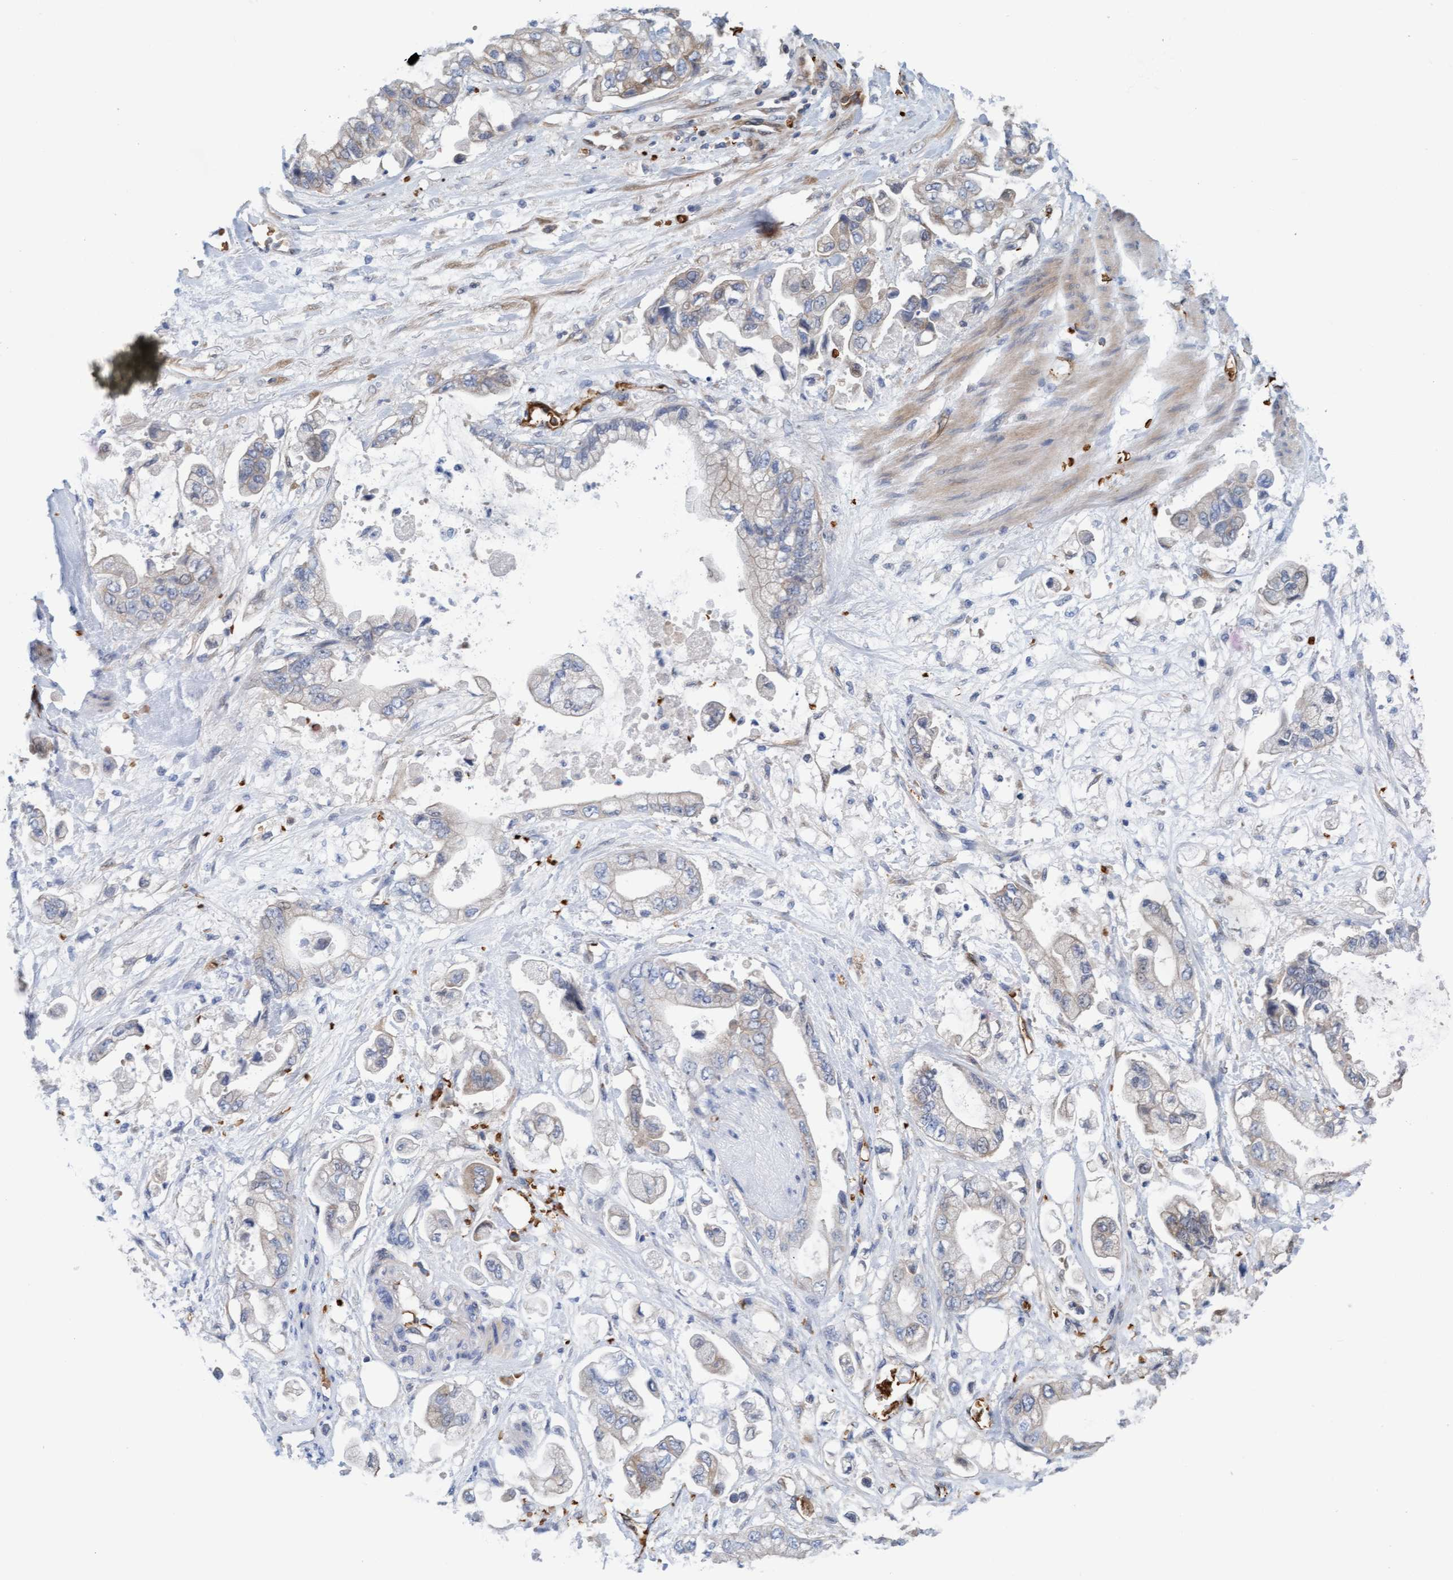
{"staining": {"intensity": "weak", "quantity": "25%-75%", "location": "cytoplasmic/membranous"}, "tissue": "stomach cancer", "cell_type": "Tumor cells", "image_type": "cancer", "snomed": [{"axis": "morphology", "description": "Normal tissue, NOS"}, {"axis": "morphology", "description": "Adenocarcinoma, NOS"}, {"axis": "topography", "description": "Stomach"}], "caption": "This image reveals immunohistochemistry staining of human adenocarcinoma (stomach), with low weak cytoplasmic/membranous positivity in about 25%-75% of tumor cells.", "gene": "P2RX5", "patient": {"sex": "male", "age": 62}}